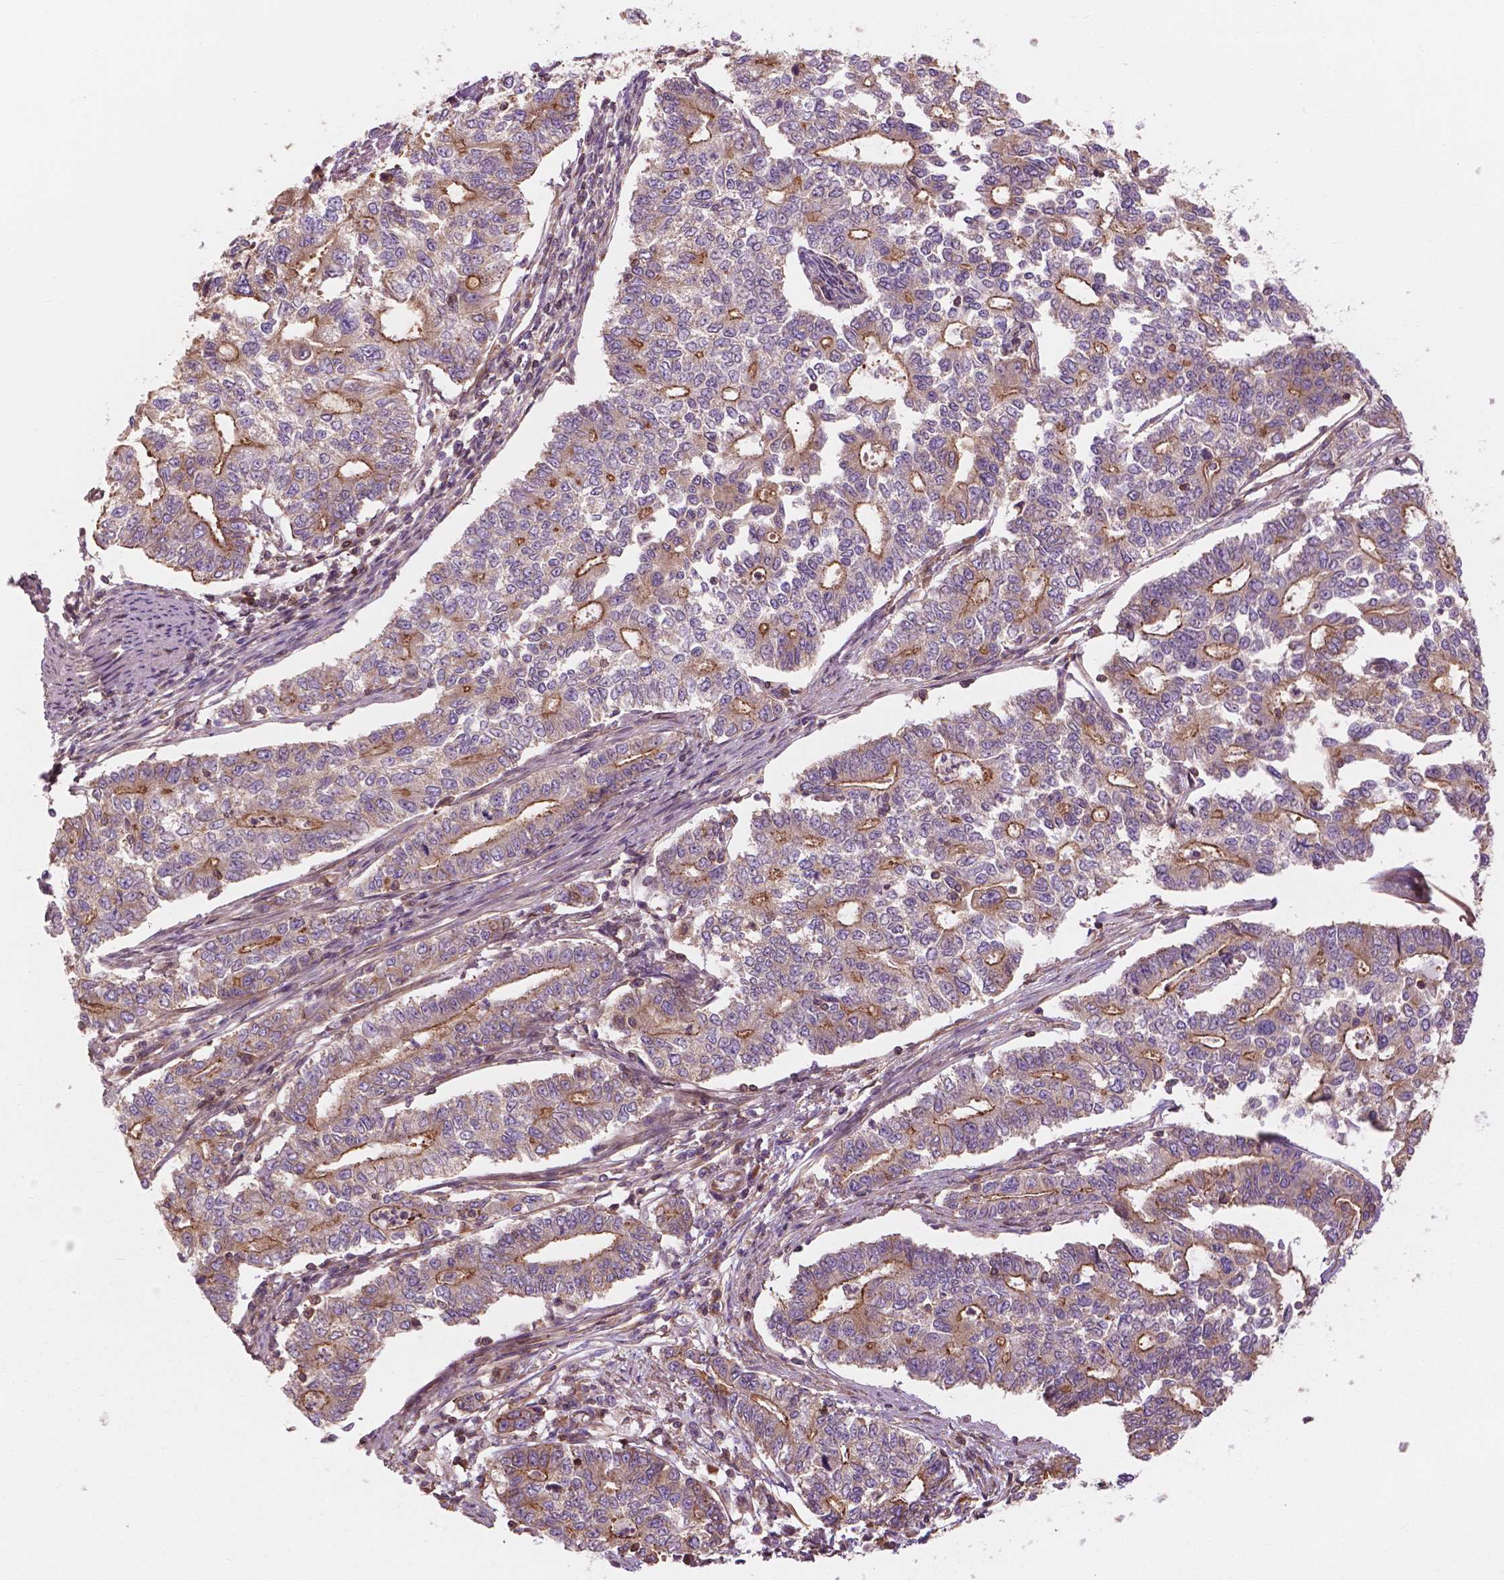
{"staining": {"intensity": "strong", "quantity": "25%-75%", "location": "cytoplasmic/membranous"}, "tissue": "endometrial cancer", "cell_type": "Tumor cells", "image_type": "cancer", "snomed": [{"axis": "morphology", "description": "Adenocarcinoma, NOS"}, {"axis": "topography", "description": "Uterus"}], "caption": "DAB (3,3'-diaminobenzidine) immunohistochemical staining of human endometrial adenocarcinoma demonstrates strong cytoplasmic/membranous protein positivity in approximately 25%-75% of tumor cells.", "gene": "SURF4", "patient": {"sex": "female", "age": 59}}